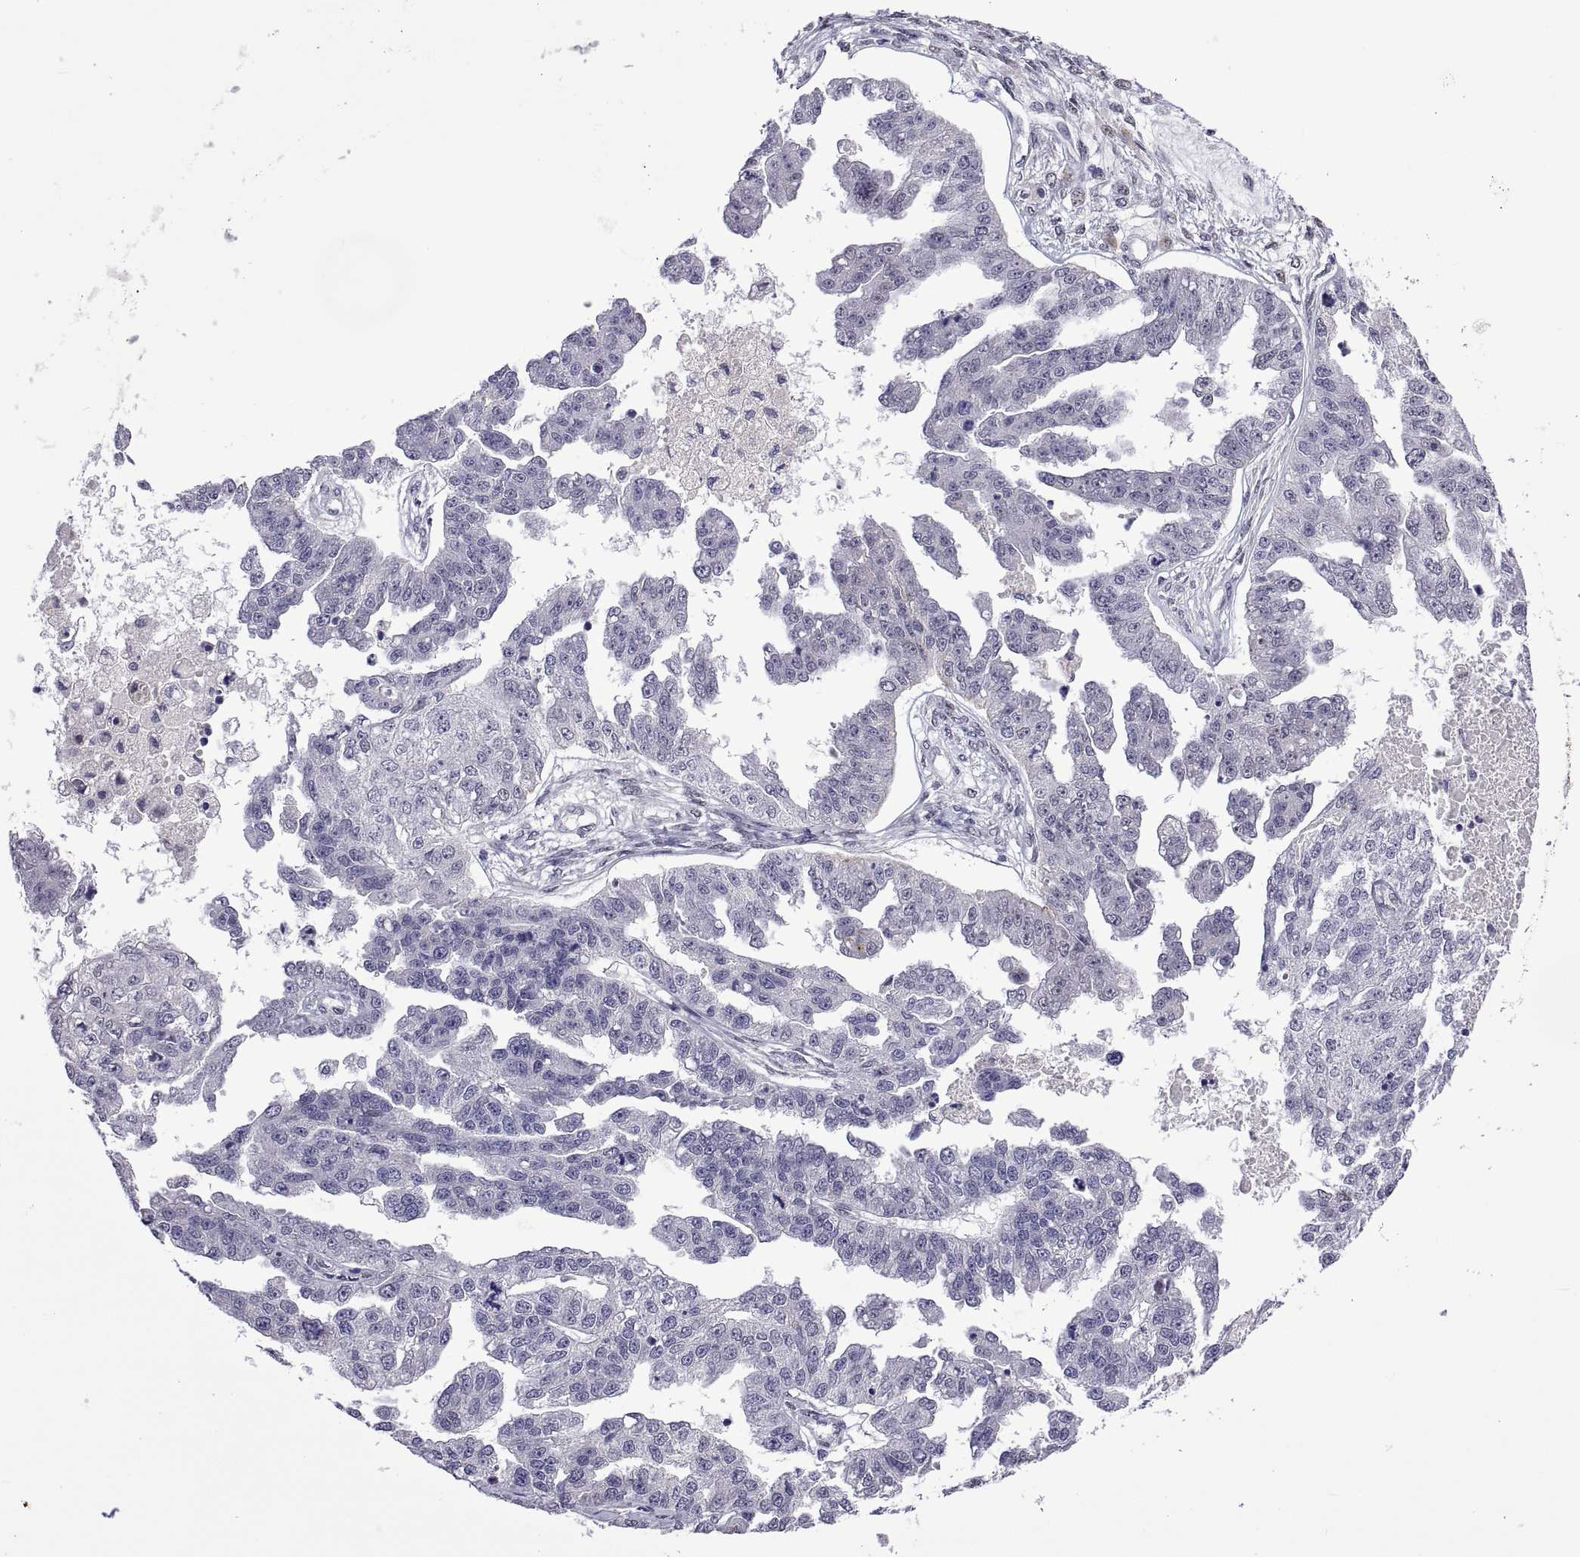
{"staining": {"intensity": "negative", "quantity": "none", "location": "none"}, "tissue": "ovarian cancer", "cell_type": "Tumor cells", "image_type": "cancer", "snomed": [{"axis": "morphology", "description": "Cystadenocarcinoma, serous, NOS"}, {"axis": "topography", "description": "Ovary"}], "caption": "This micrograph is of ovarian cancer (serous cystadenocarcinoma) stained with IHC to label a protein in brown with the nuclei are counter-stained blue. There is no positivity in tumor cells.", "gene": "NR4A1", "patient": {"sex": "female", "age": 58}}